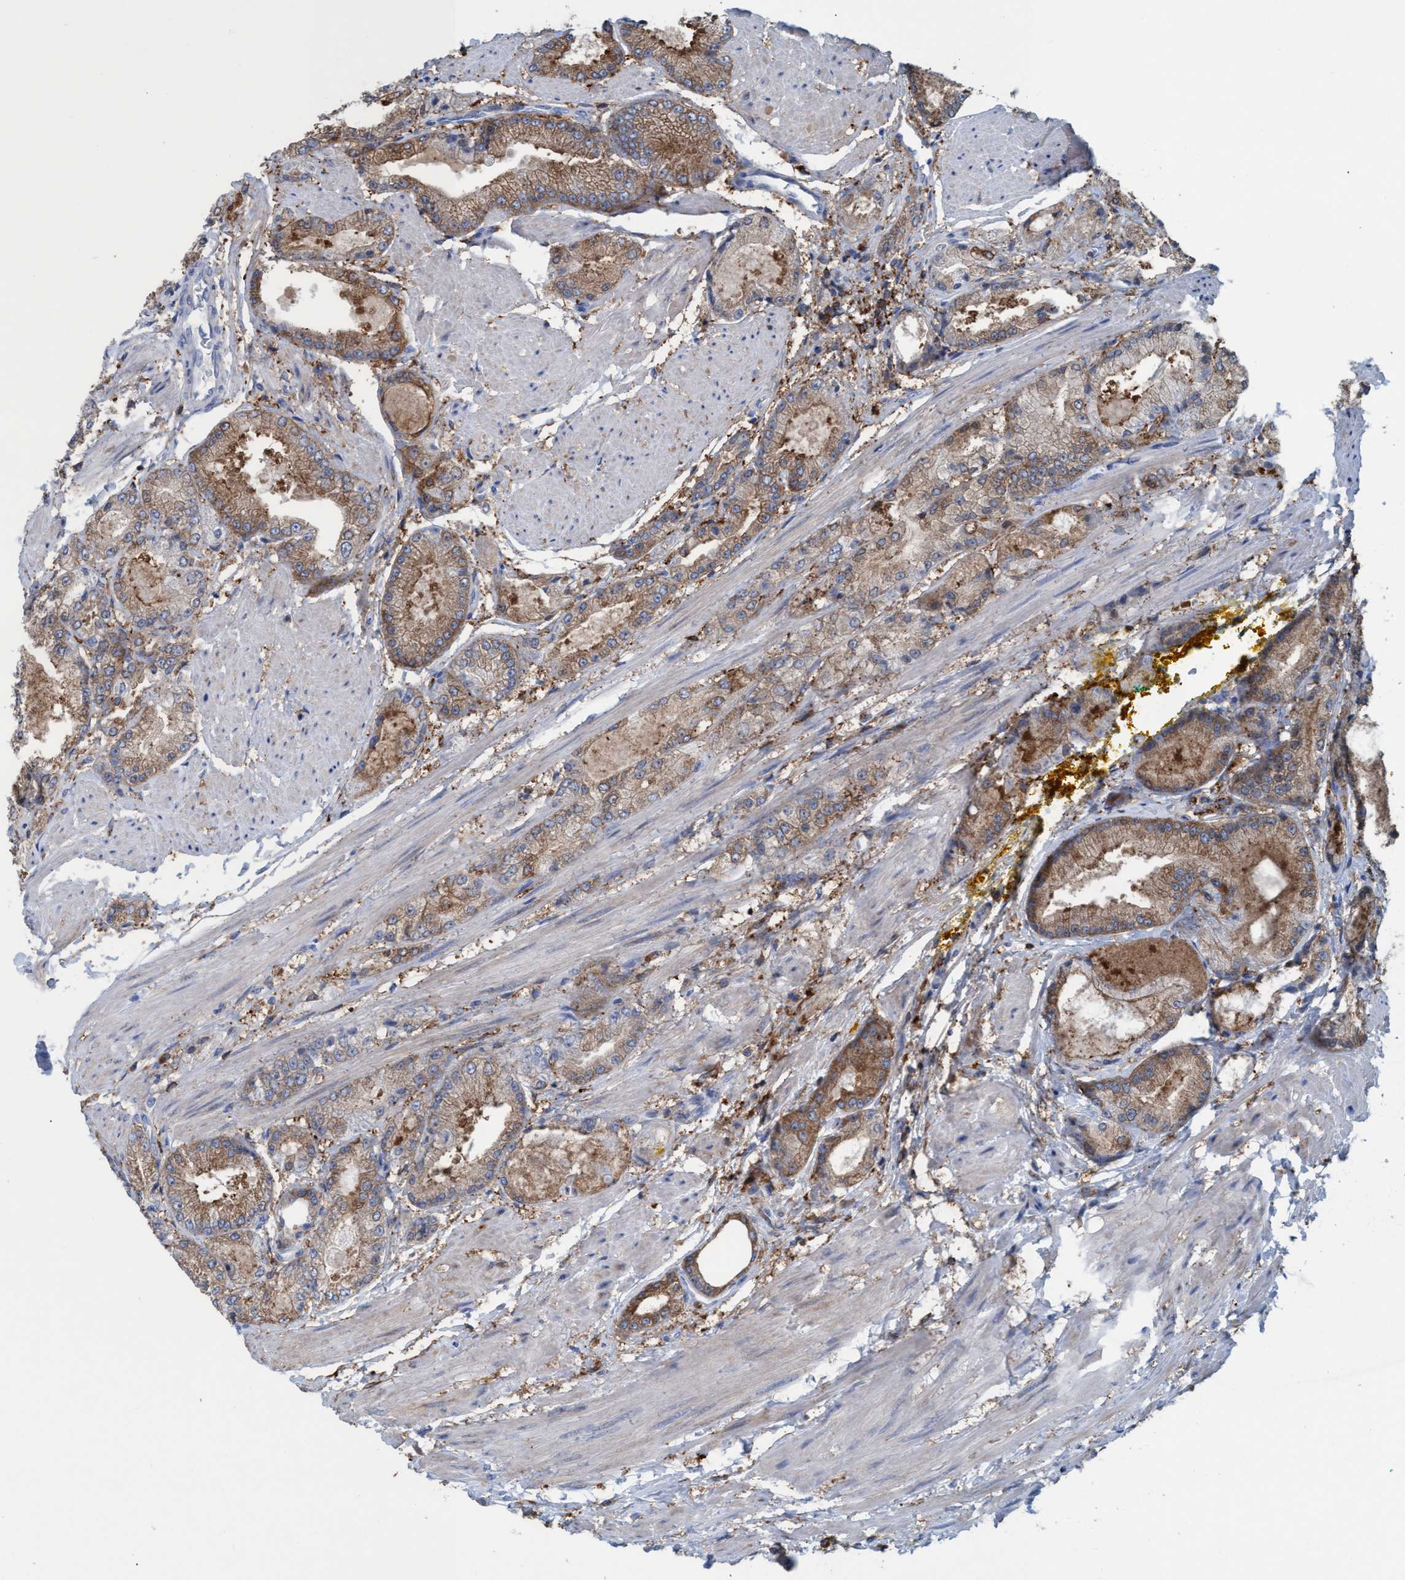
{"staining": {"intensity": "moderate", "quantity": ">75%", "location": "cytoplasmic/membranous"}, "tissue": "prostate cancer", "cell_type": "Tumor cells", "image_type": "cancer", "snomed": [{"axis": "morphology", "description": "Adenocarcinoma, High grade"}, {"axis": "topography", "description": "Prostate"}], "caption": "Immunohistochemistry (DAB) staining of adenocarcinoma (high-grade) (prostate) displays moderate cytoplasmic/membranous protein staining in about >75% of tumor cells.", "gene": "EZR", "patient": {"sex": "male", "age": 50}}